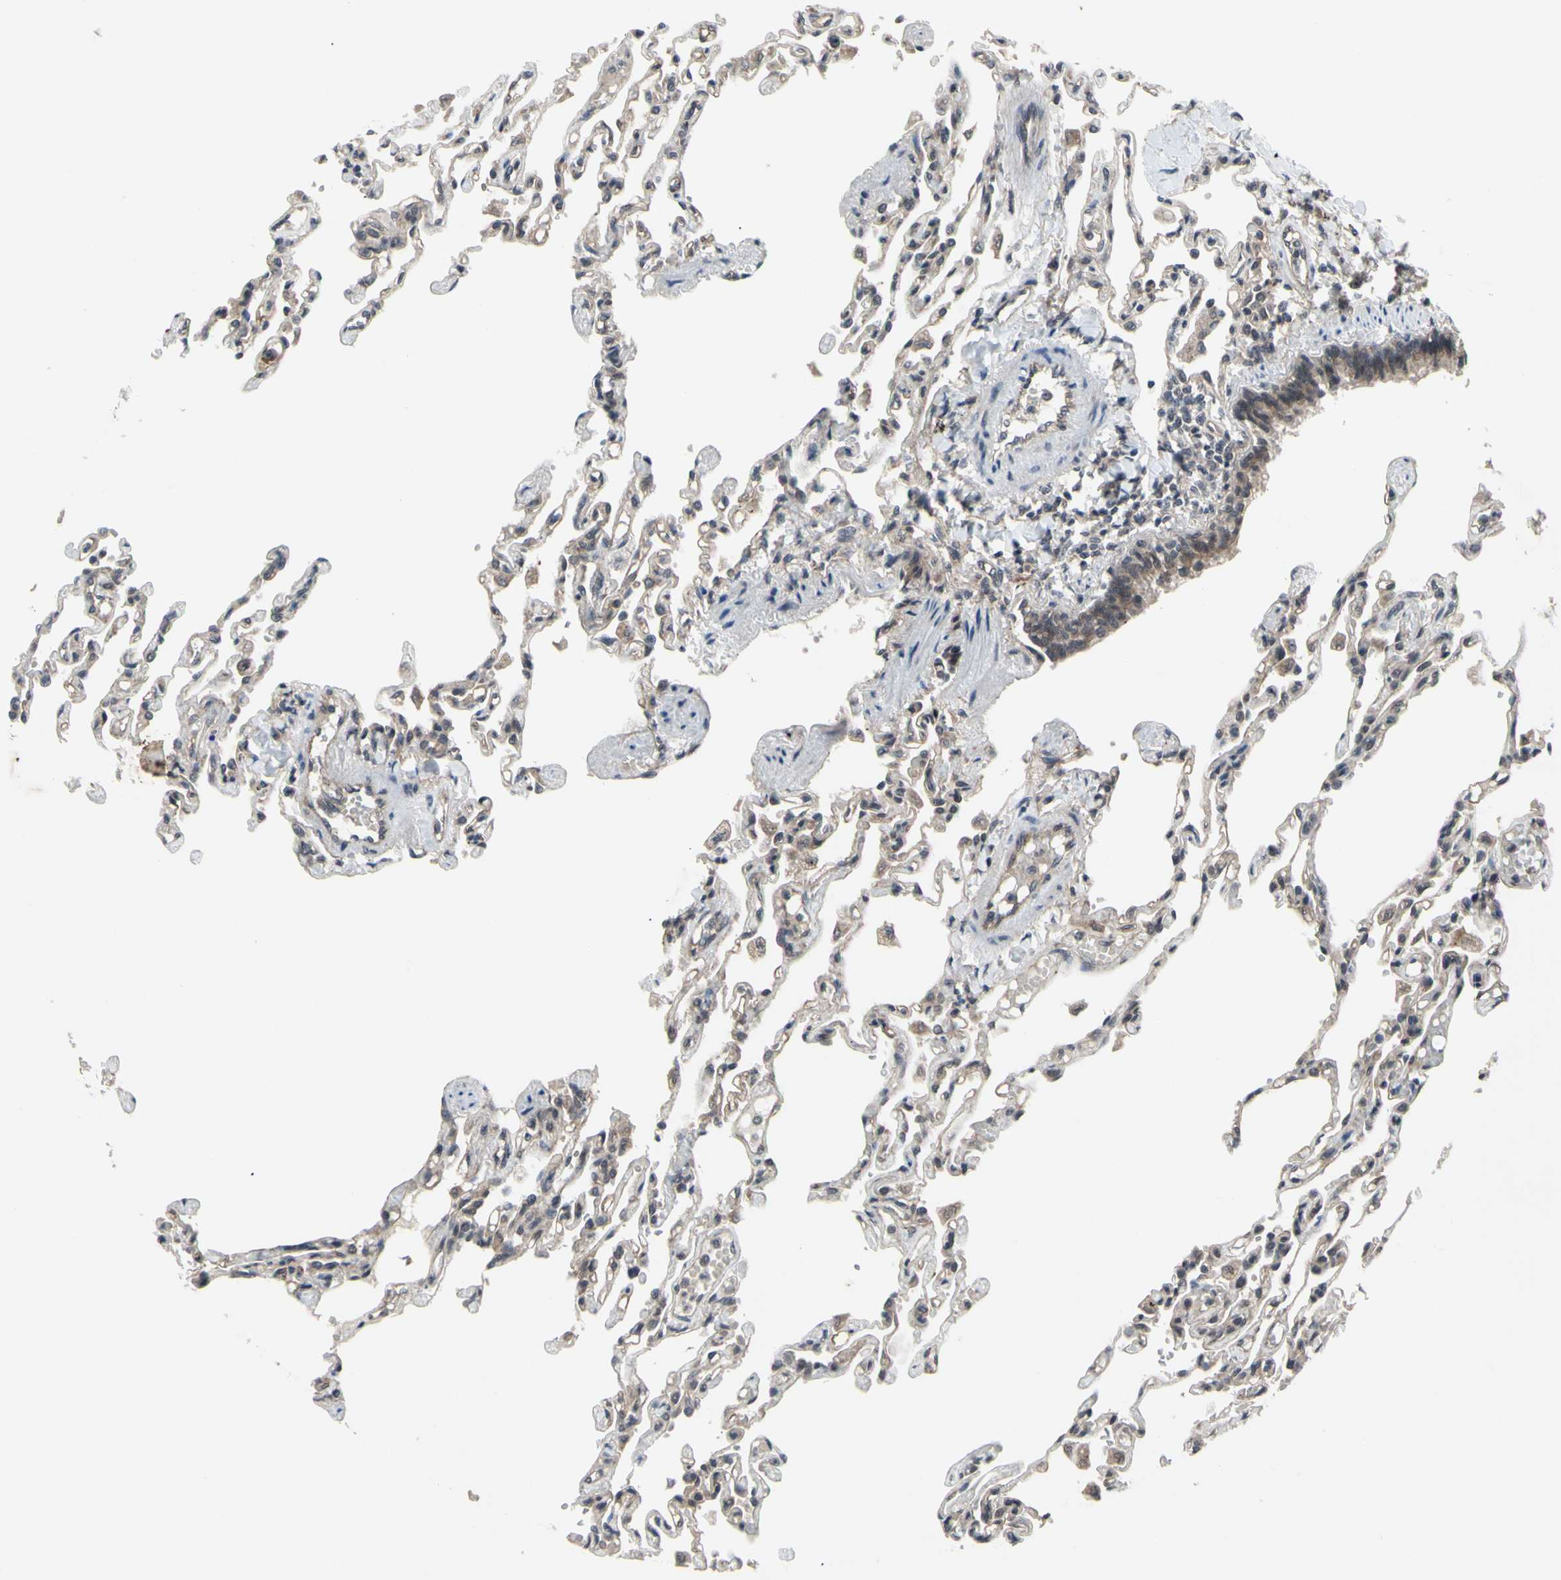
{"staining": {"intensity": "weak", "quantity": ">75%", "location": "cytoplasmic/membranous"}, "tissue": "lung", "cell_type": "Alveolar cells", "image_type": "normal", "snomed": [{"axis": "morphology", "description": "Normal tissue, NOS"}, {"axis": "topography", "description": "Lung"}], "caption": "Brown immunohistochemical staining in benign lung reveals weak cytoplasmic/membranous positivity in about >75% of alveolar cells.", "gene": "TRDMT1", "patient": {"sex": "male", "age": 21}}